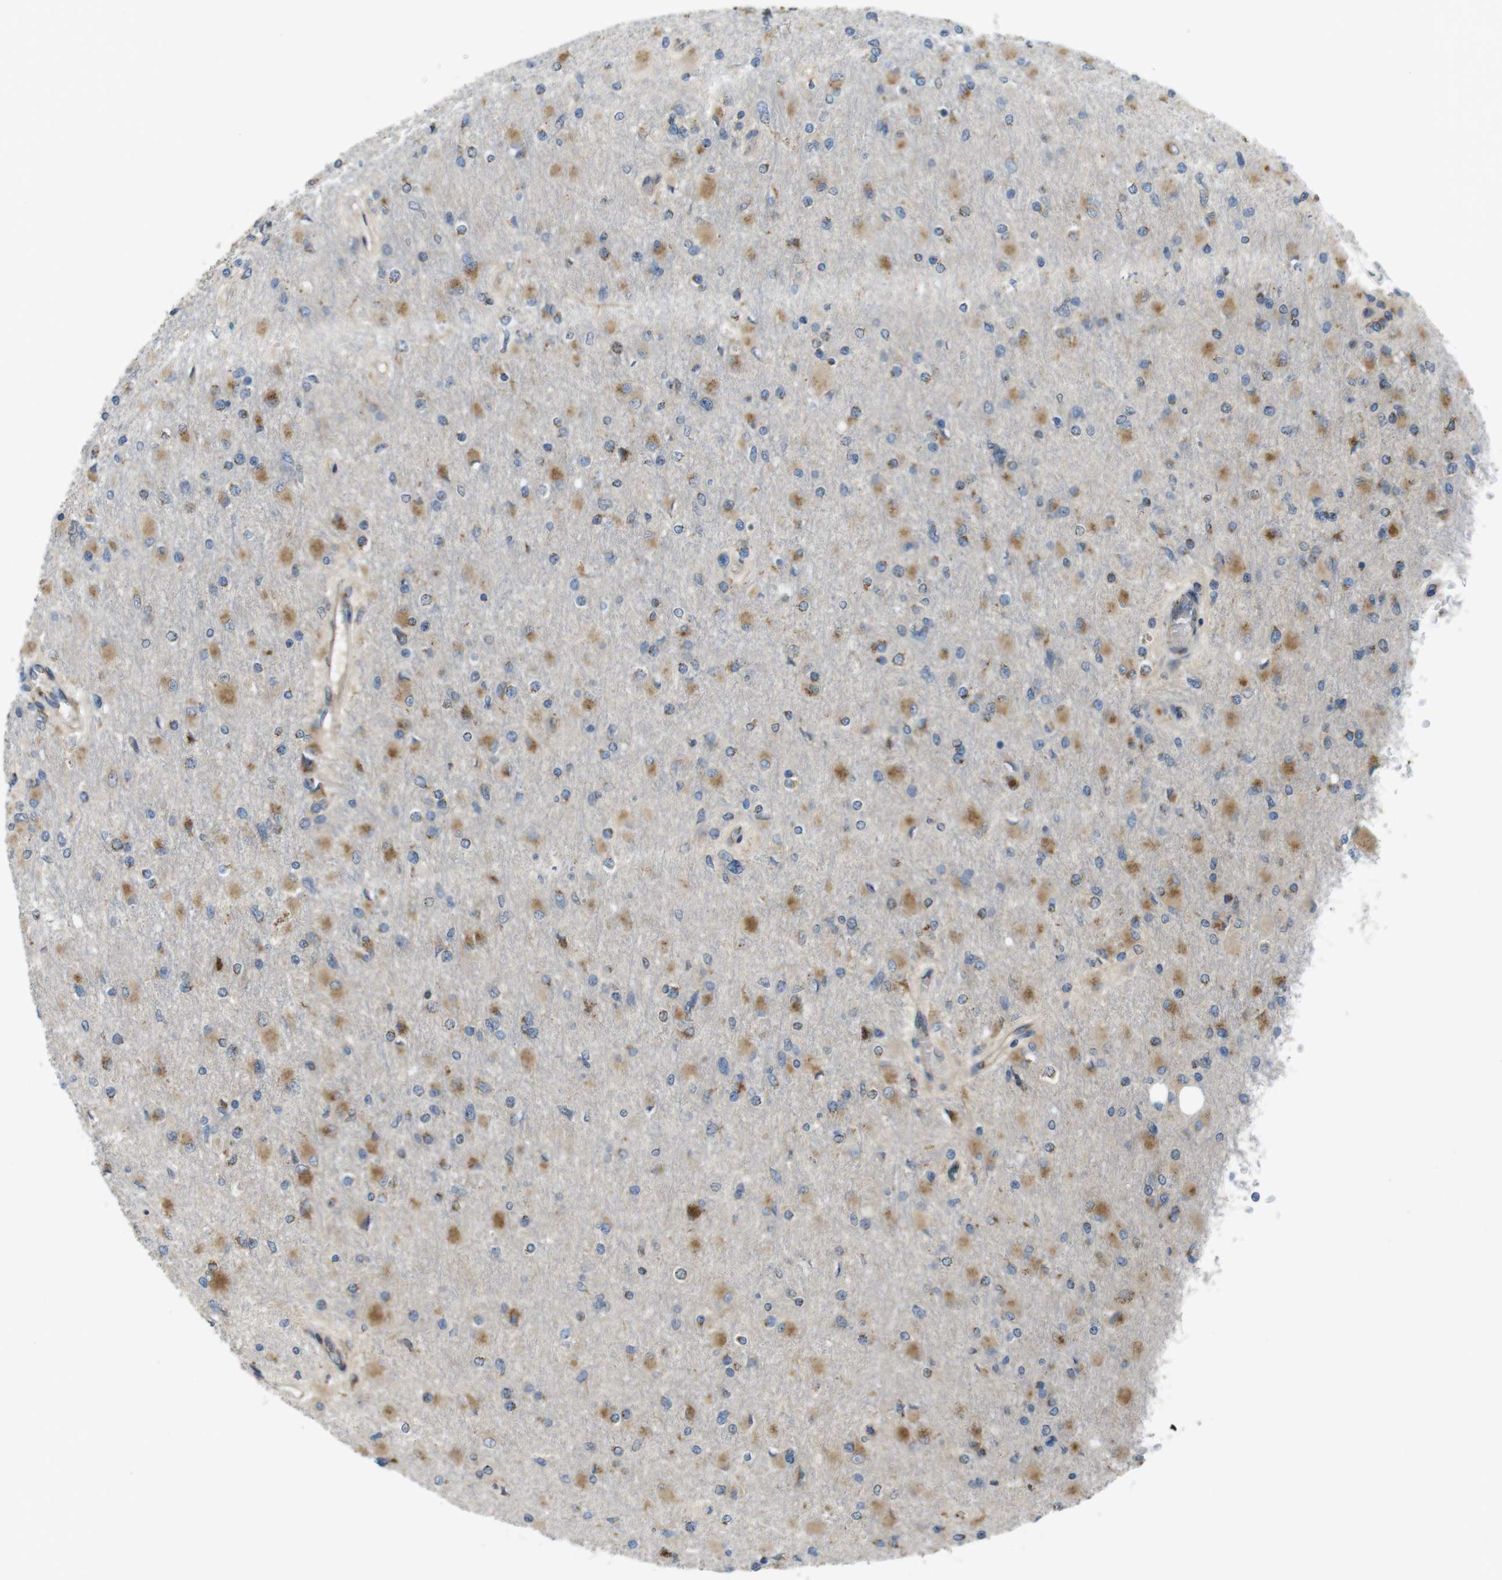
{"staining": {"intensity": "moderate", "quantity": "25%-75%", "location": "cytoplasmic/membranous"}, "tissue": "glioma", "cell_type": "Tumor cells", "image_type": "cancer", "snomed": [{"axis": "morphology", "description": "Glioma, malignant, High grade"}, {"axis": "topography", "description": "Cerebral cortex"}], "caption": "Protein staining of glioma tissue shows moderate cytoplasmic/membranous staining in approximately 25%-75% of tumor cells. The staining was performed using DAB to visualize the protein expression in brown, while the nuclei were stained in blue with hematoxylin (Magnification: 20x).", "gene": "TMEM143", "patient": {"sex": "female", "age": 36}}